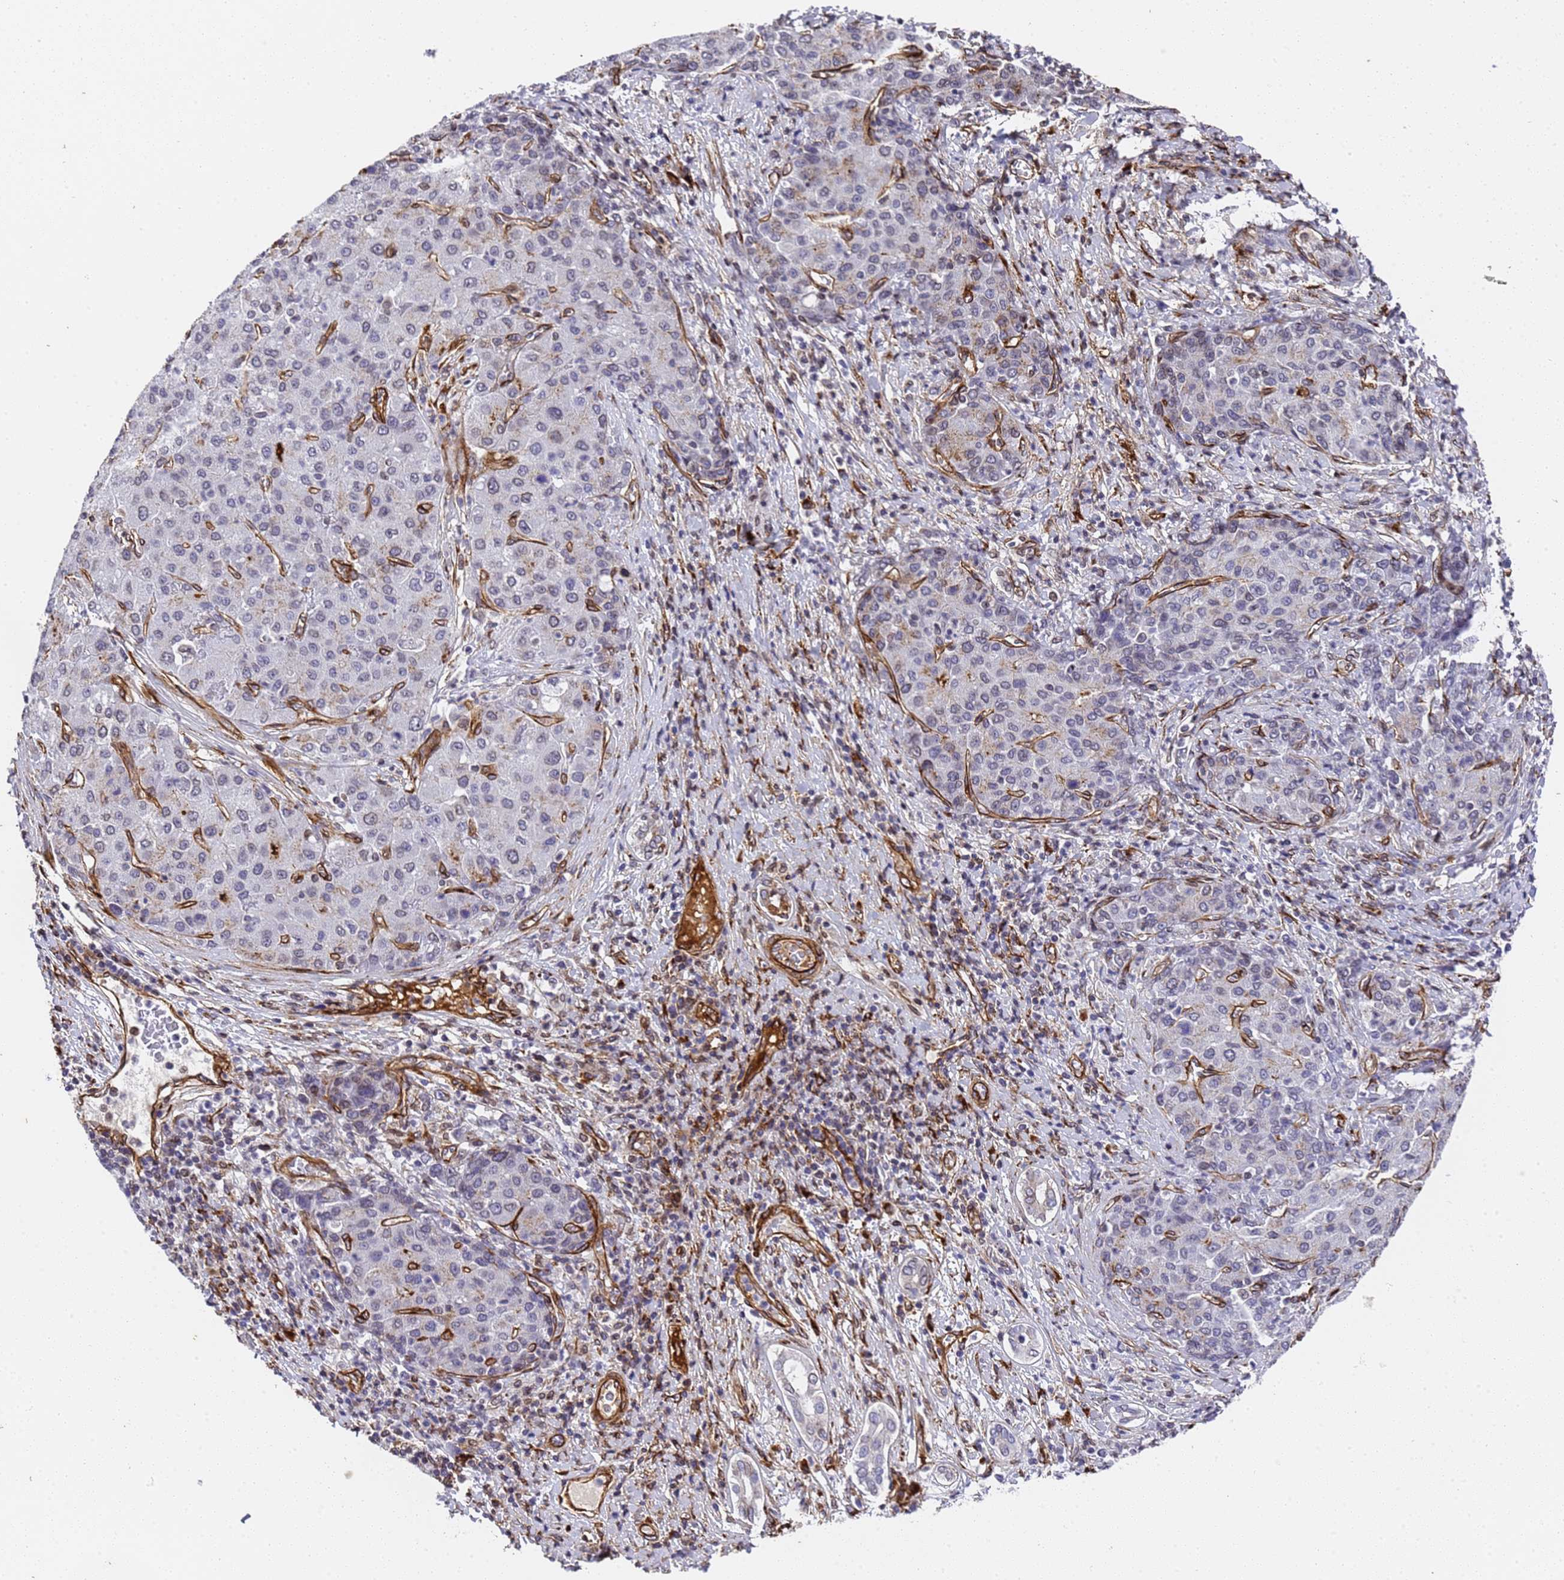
{"staining": {"intensity": "negative", "quantity": "none", "location": "none"}, "tissue": "liver cancer", "cell_type": "Tumor cells", "image_type": "cancer", "snomed": [{"axis": "morphology", "description": "Carcinoma, Hepatocellular, NOS"}, {"axis": "topography", "description": "Liver"}], "caption": "DAB immunohistochemical staining of human liver cancer (hepatocellular carcinoma) reveals no significant staining in tumor cells. (DAB (3,3'-diaminobenzidine) immunohistochemistry visualized using brightfield microscopy, high magnification).", "gene": "IGFBP7", "patient": {"sex": "male", "age": 65}}